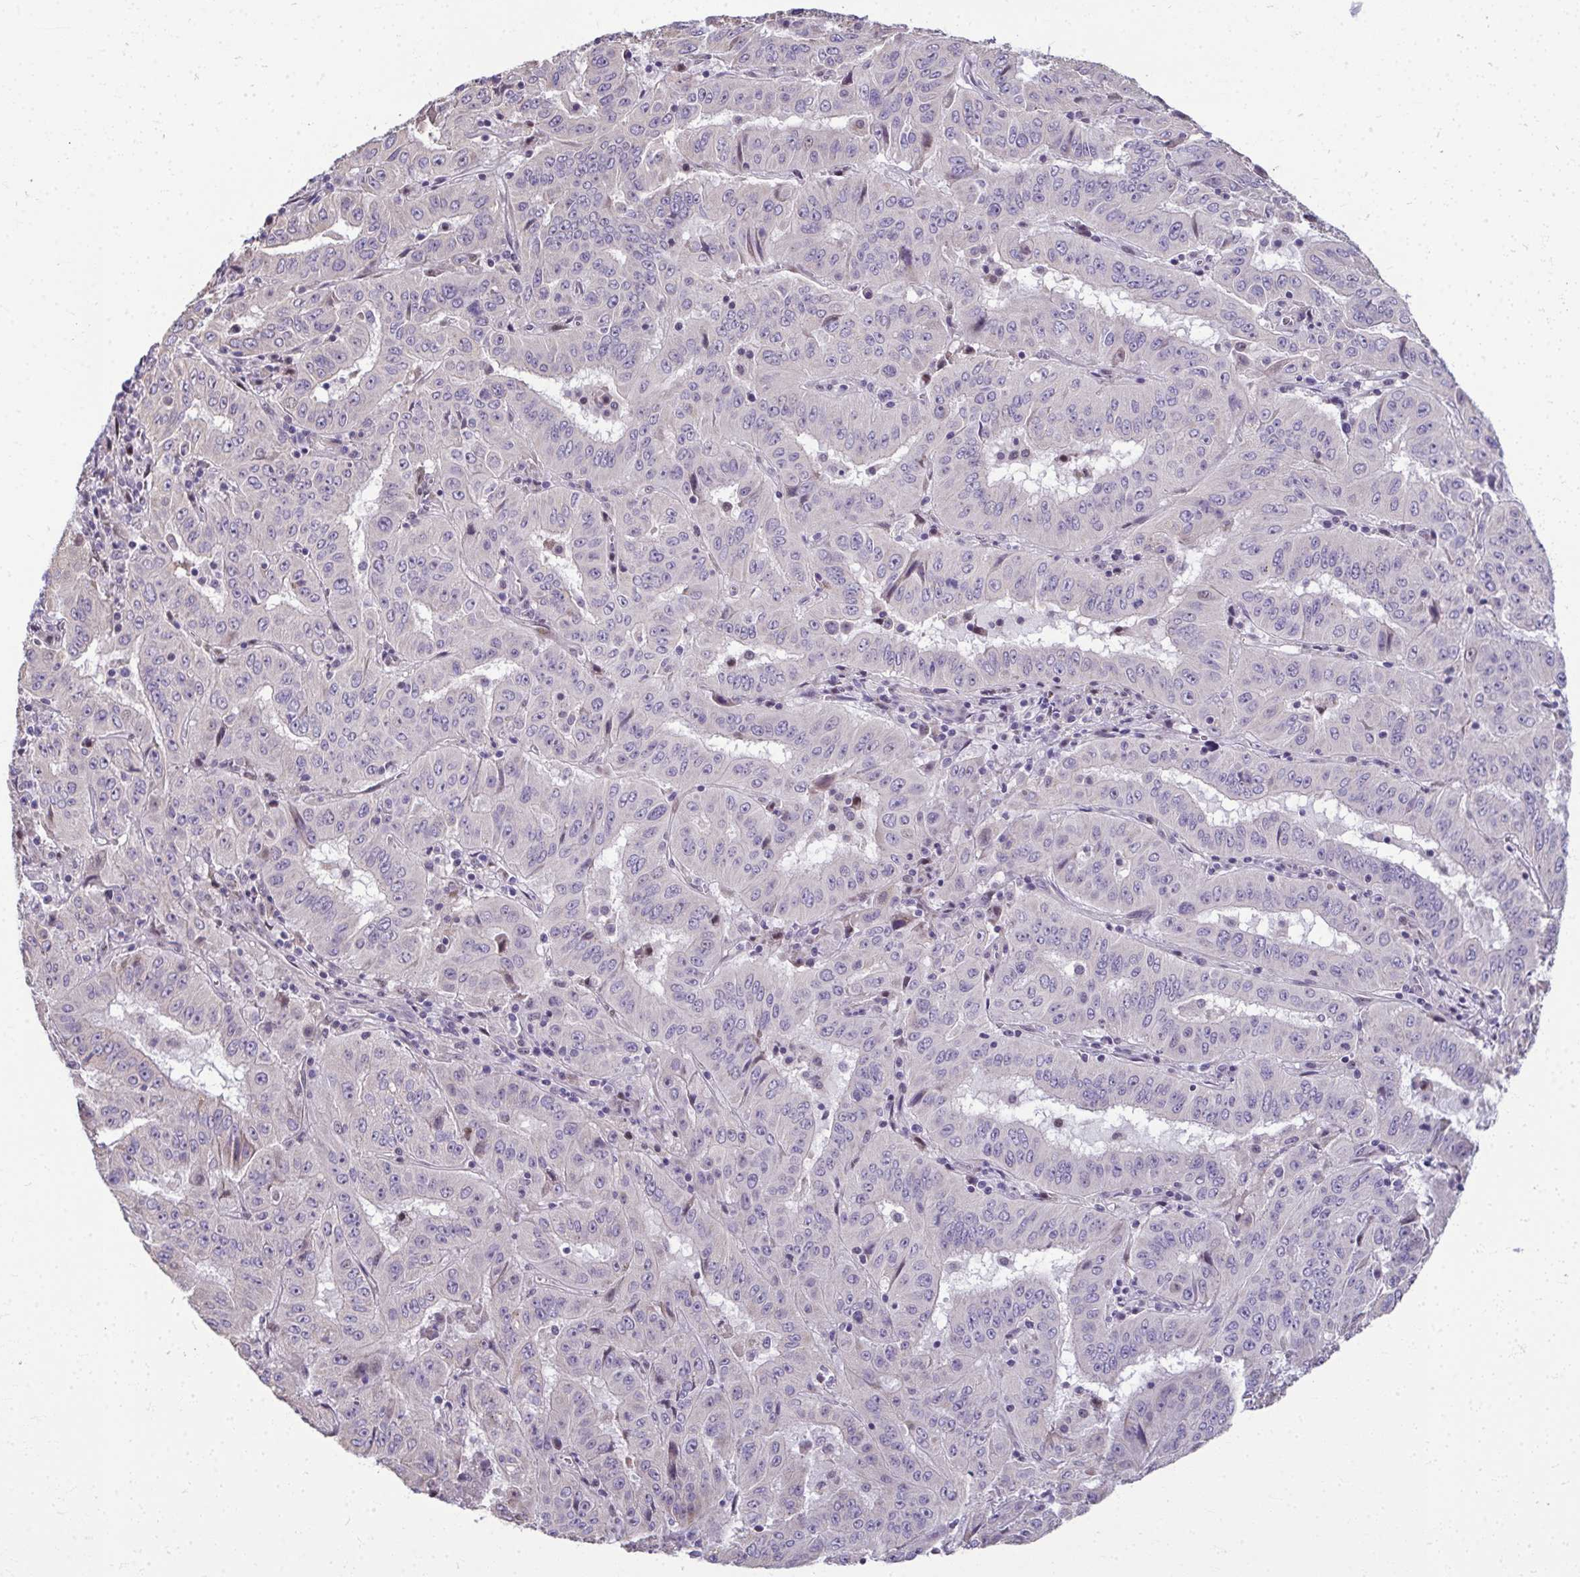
{"staining": {"intensity": "negative", "quantity": "none", "location": "none"}, "tissue": "pancreatic cancer", "cell_type": "Tumor cells", "image_type": "cancer", "snomed": [{"axis": "morphology", "description": "Adenocarcinoma, NOS"}, {"axis": "topography", "description": "Pancreas"}], "caption": "Immunohistochemistry (IHC) of pancreatic cancer demonstrates no positivity in tumor cells. (Stains: DAB immunohistochemistry with hematoxylin counter stain, Microscopy: brightfield microscopy at high magnification).", "gene": "ODF1", "patient": {"sex": "male", "age": 63}}